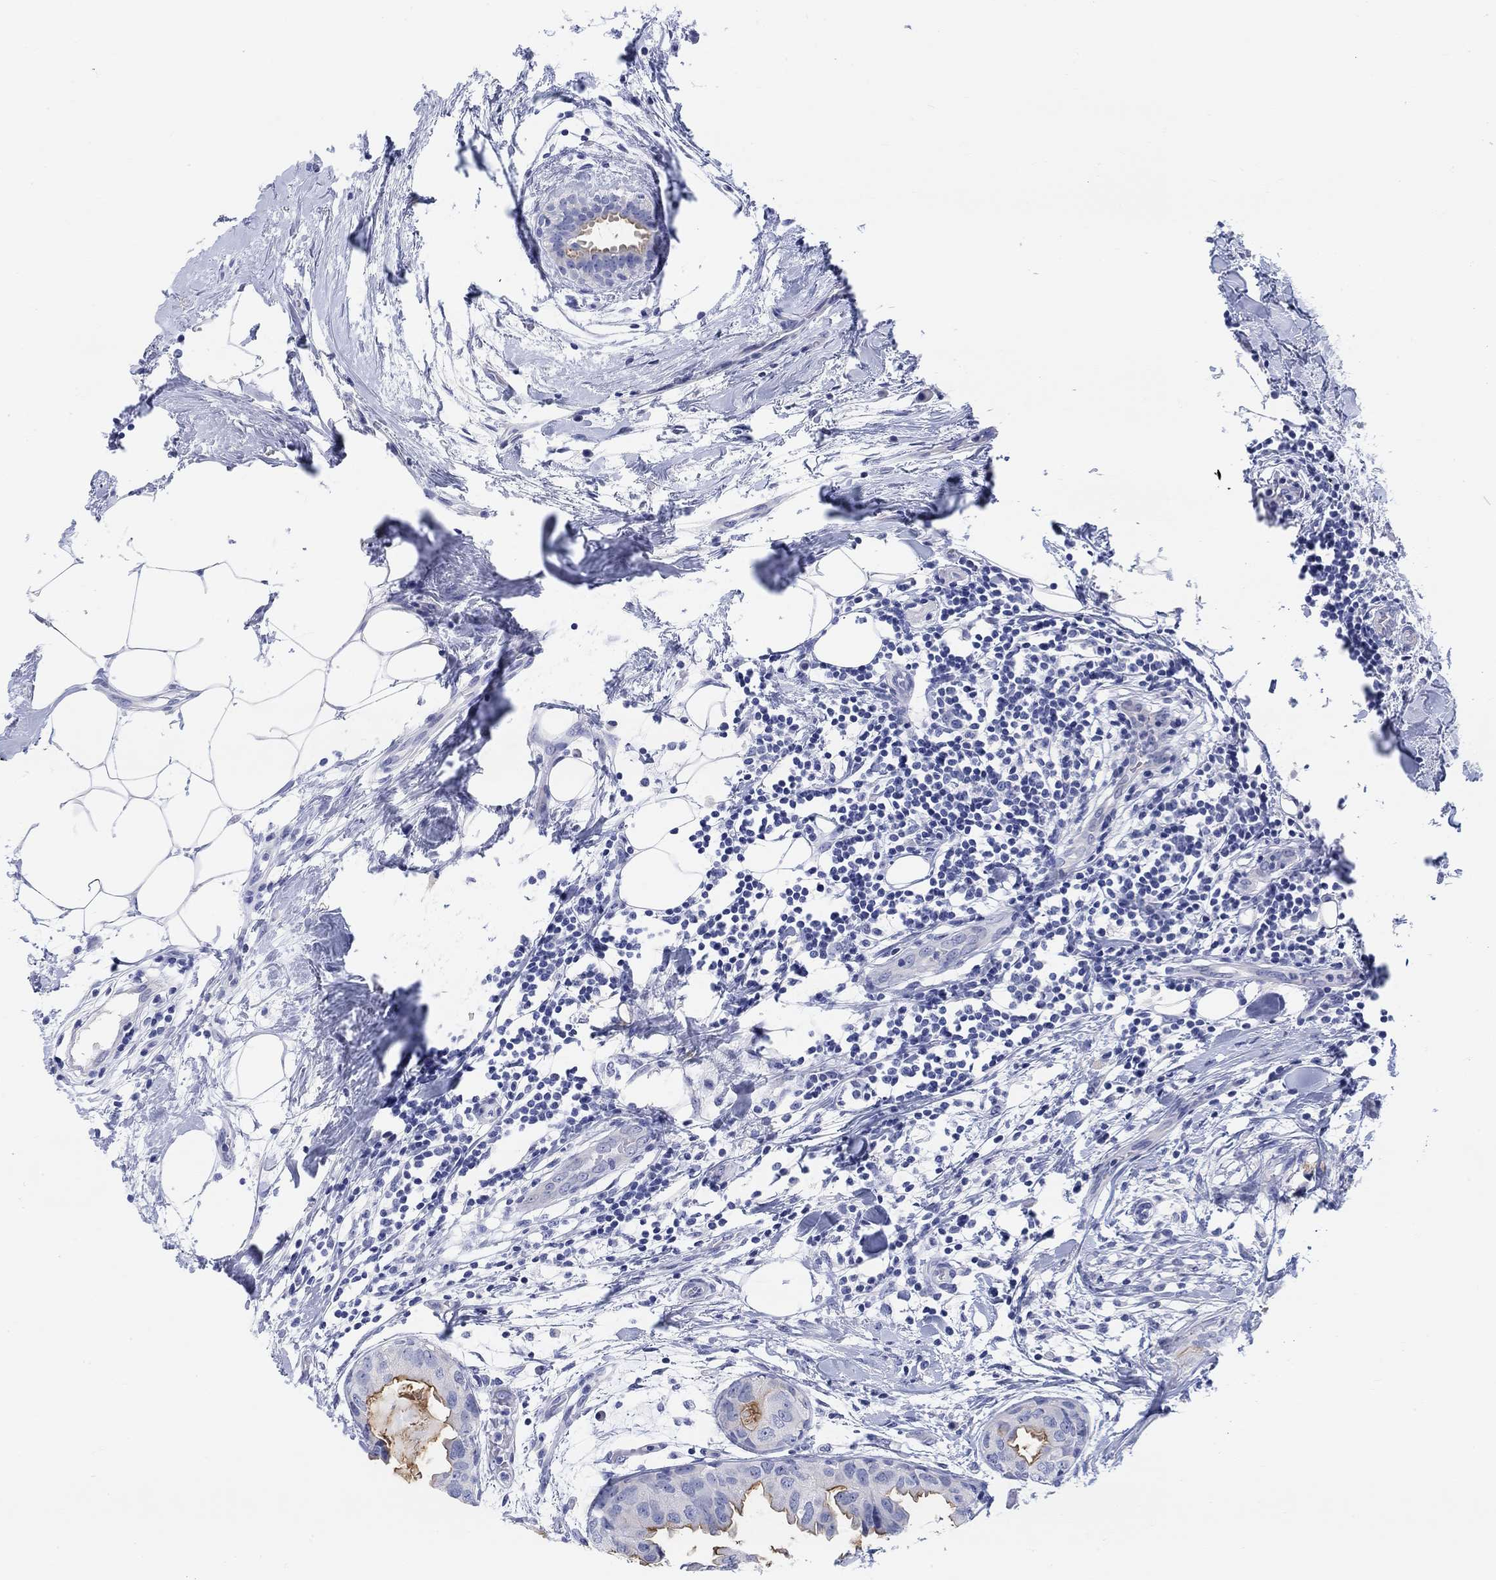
{"staining": {"intensity": "moderate", "quantity": "<25%", "location": "cytoplasmic/membranous"}, "tissue": "breast cancer", "cell_type": "Tumor cells", "image_type": "cancer", "snomed": [{"axis": "morphology", "description": "Normal tissue, NOS"}, {"axis": "morphology", "description": "Duct carcinoma"}, {"axis": "topography", "description": "Breast"}], "caption": "Breast cancer (intraductal carcinoma) was stained to show a protein in brown. There is low levels of moderate cytoplasmic/membranous staining in about <25% of tumor cells. (brown staining indicates protein expression, while blue staining denotes nuclei).", "gene": "XIRP2", "patient": {"sex": "female", "age": 40}}